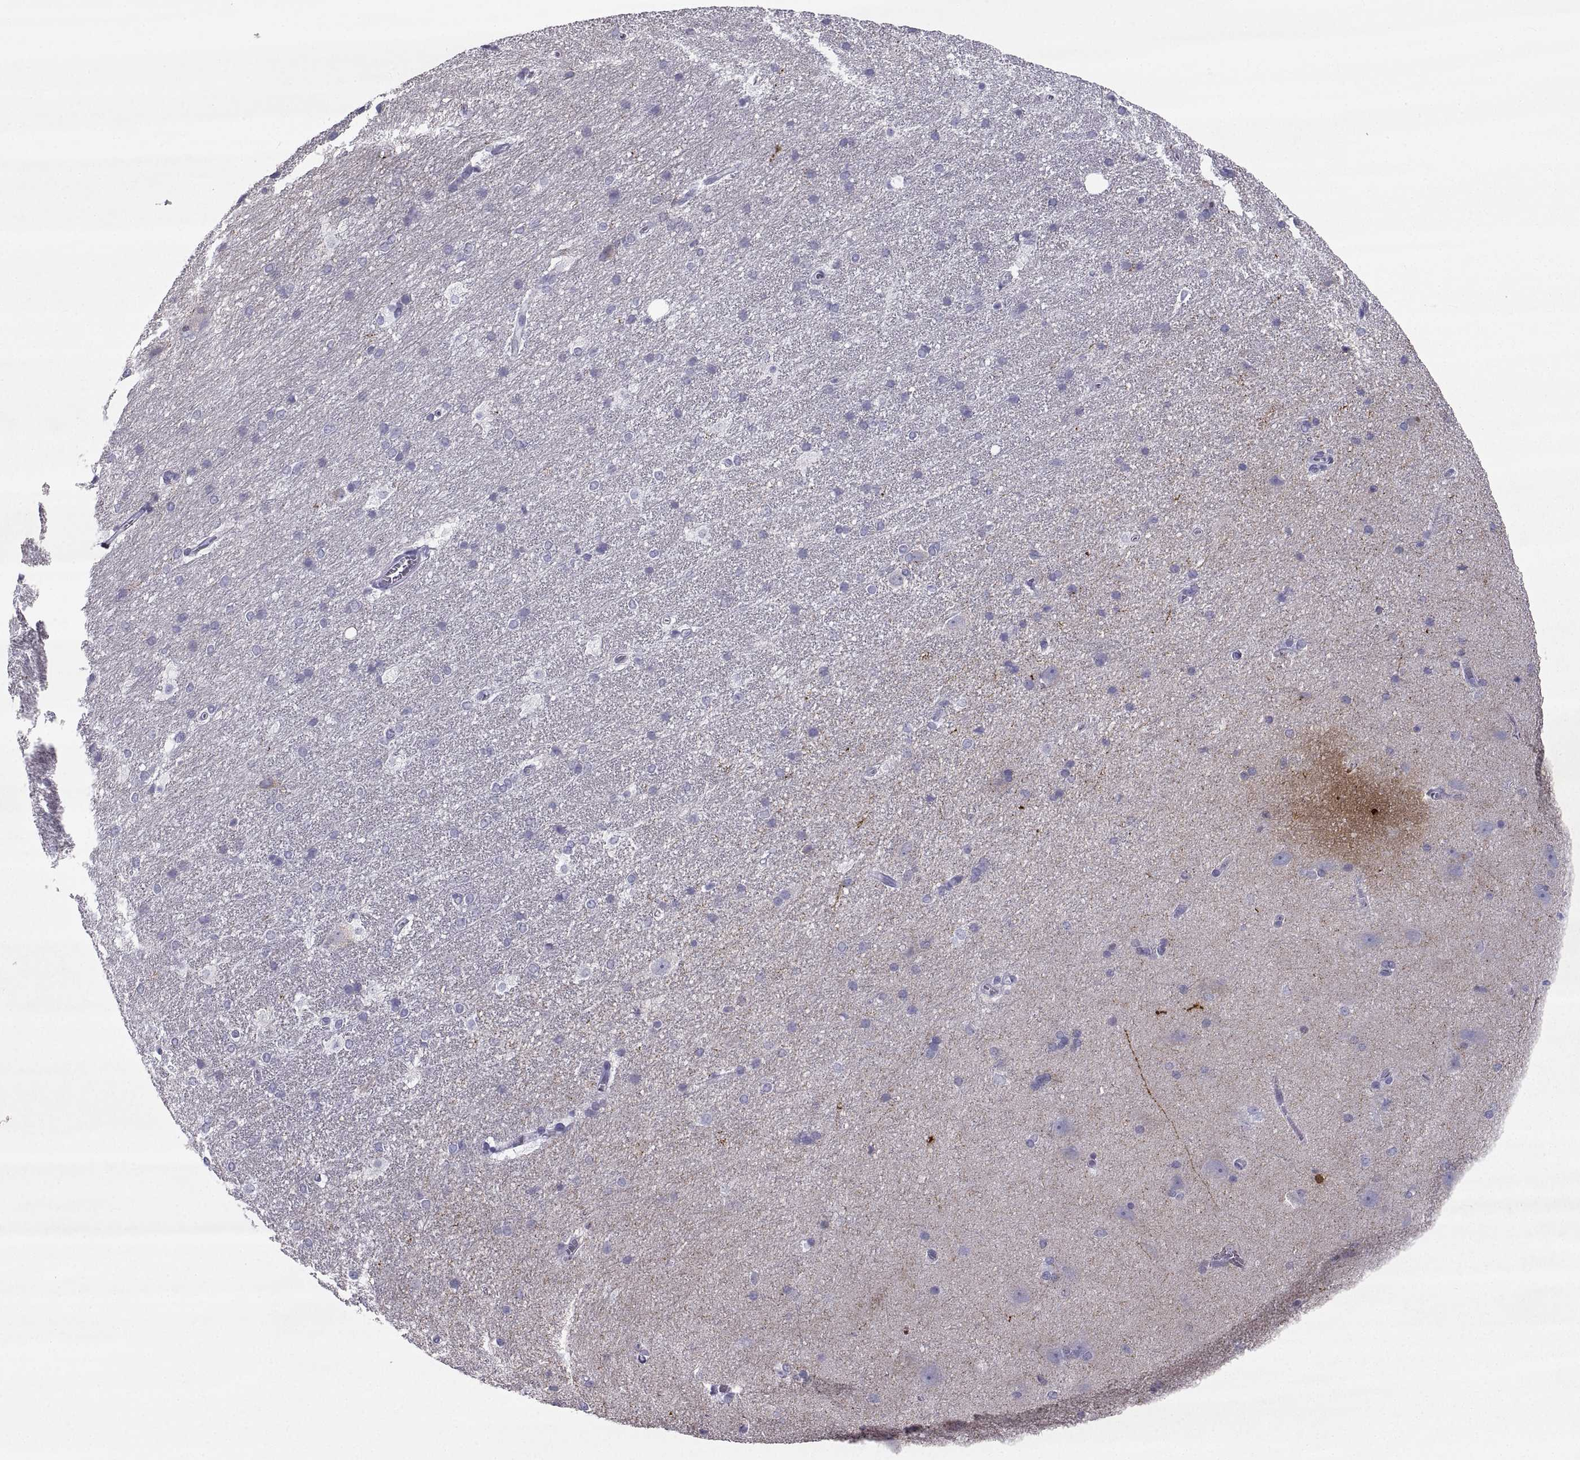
{"staining": {"intensity": "strong", "quantity": "<25%", "location": "cytoplasmic/membranous"}, "tissue": "hippocampus", "cell_type": "Glial cells", "image_type": "normal", "snomed": [{"axis": "morphology", "description": "Normal tissue, NOS"}, {"axis": "topography", "description": "Cerebral cortex"}, {"axis": "topography", "description": "Hippocampus"}], "caption": "Protein expression analysis of unremarkable hippocampus displays strong cytoplasmic/membranous expression in about <25% of glial cells. (Stains: DAB in brown, nuclei in blue, Microscopy: brightfield microscopy at high magnification).", "gene": "PCSK1N", "patient": {"sex": "female", "age": 19}}